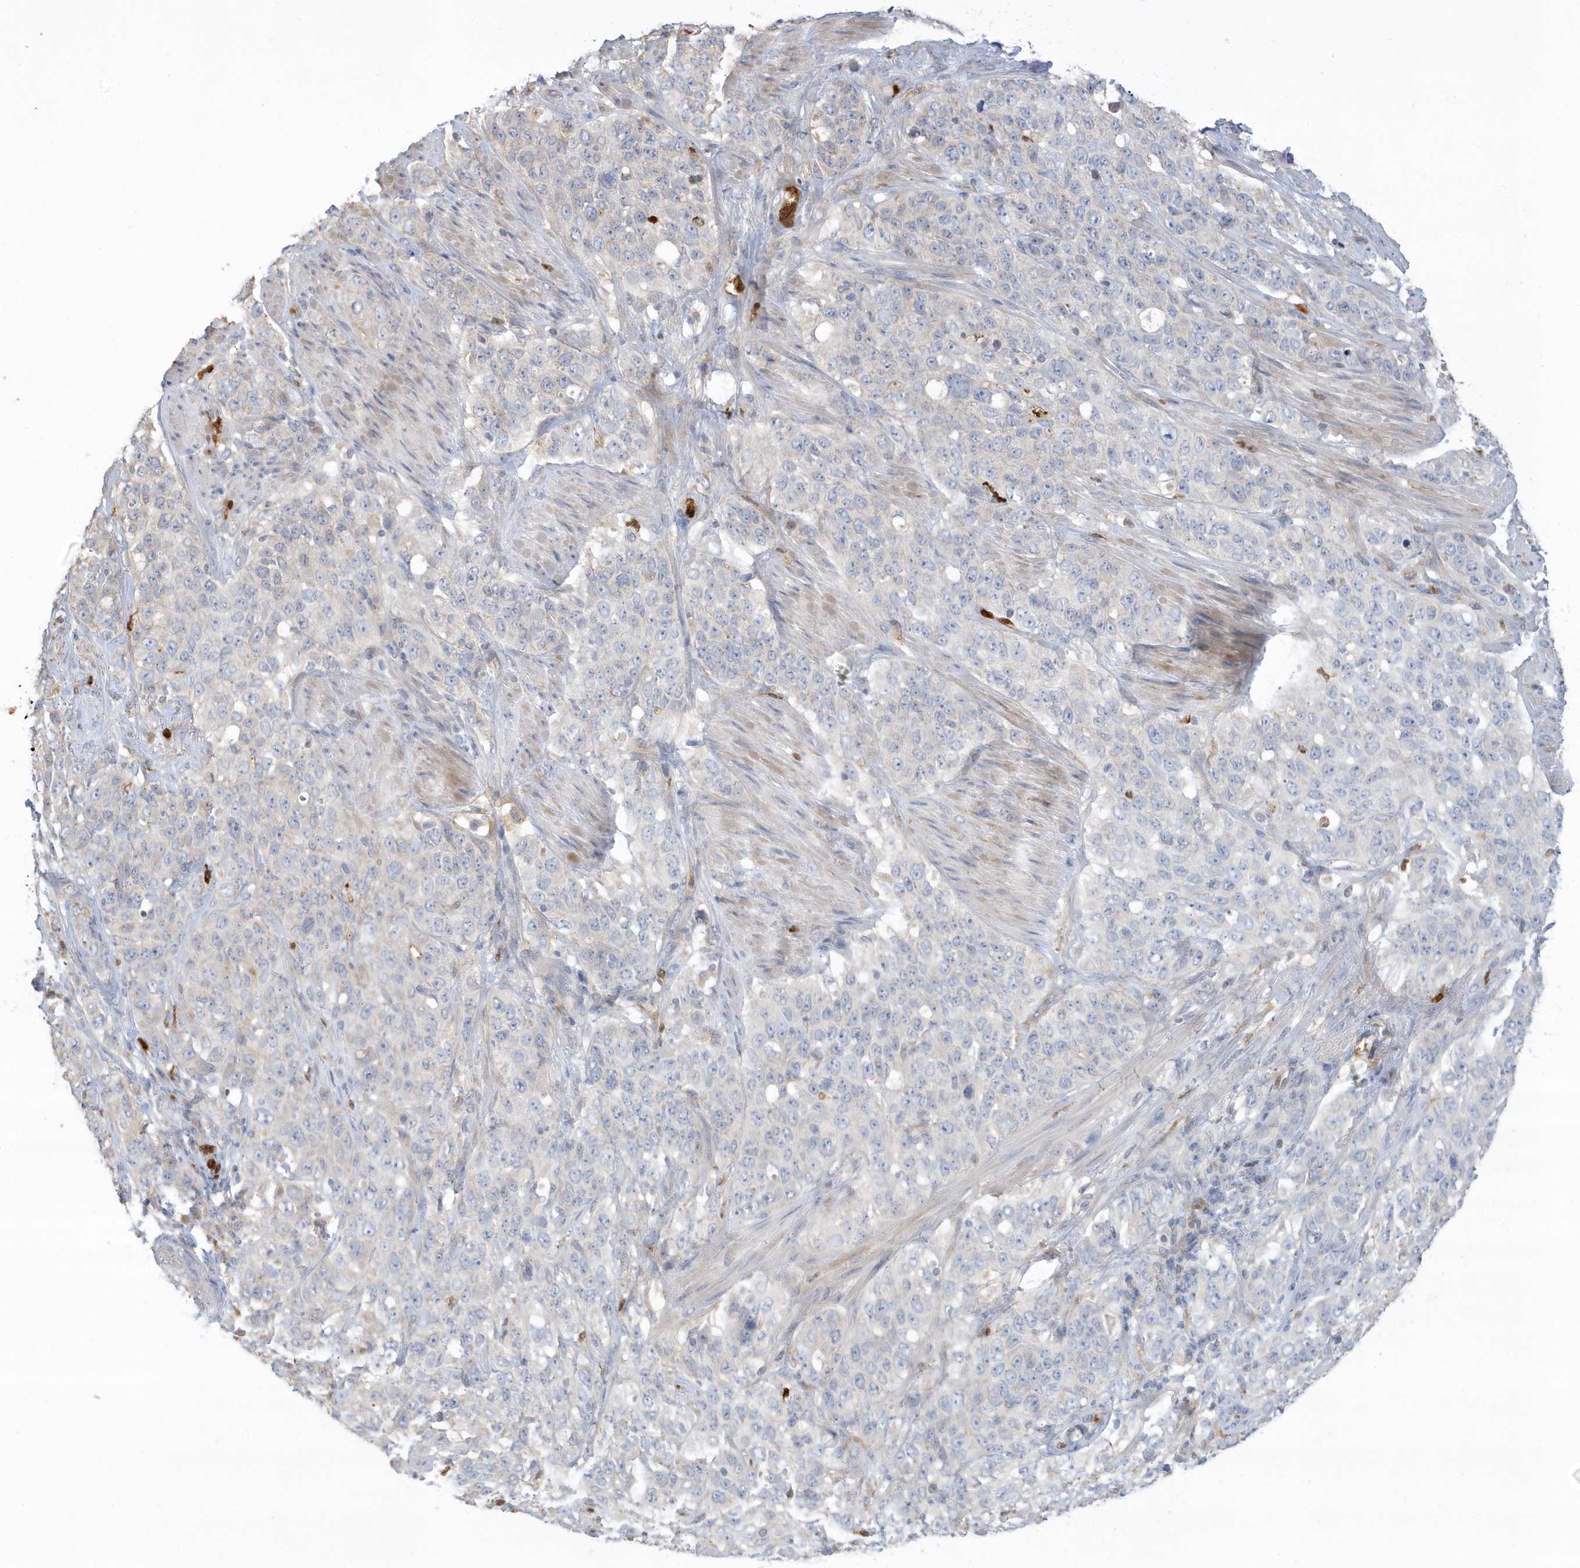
{"staining": {"intensity": "negative", "quantity": "none", "location": "none"}, "tissue": "stomach cancer", "cell_type": "Tumor cells", "image_type": "cancer", "snomed": [{"axis": "morphology", "description": "Adenocarcinoma, NOS"}, {"axis": "topography", "description": "Stomach"}], "caption": "Human stomach adenocarcinoma stained for a protein using immunohistochemistry (IHC) shows no expression in tumor cells.", "gene": "DPP9", "patient": {"sex": "male", "age": 48}}